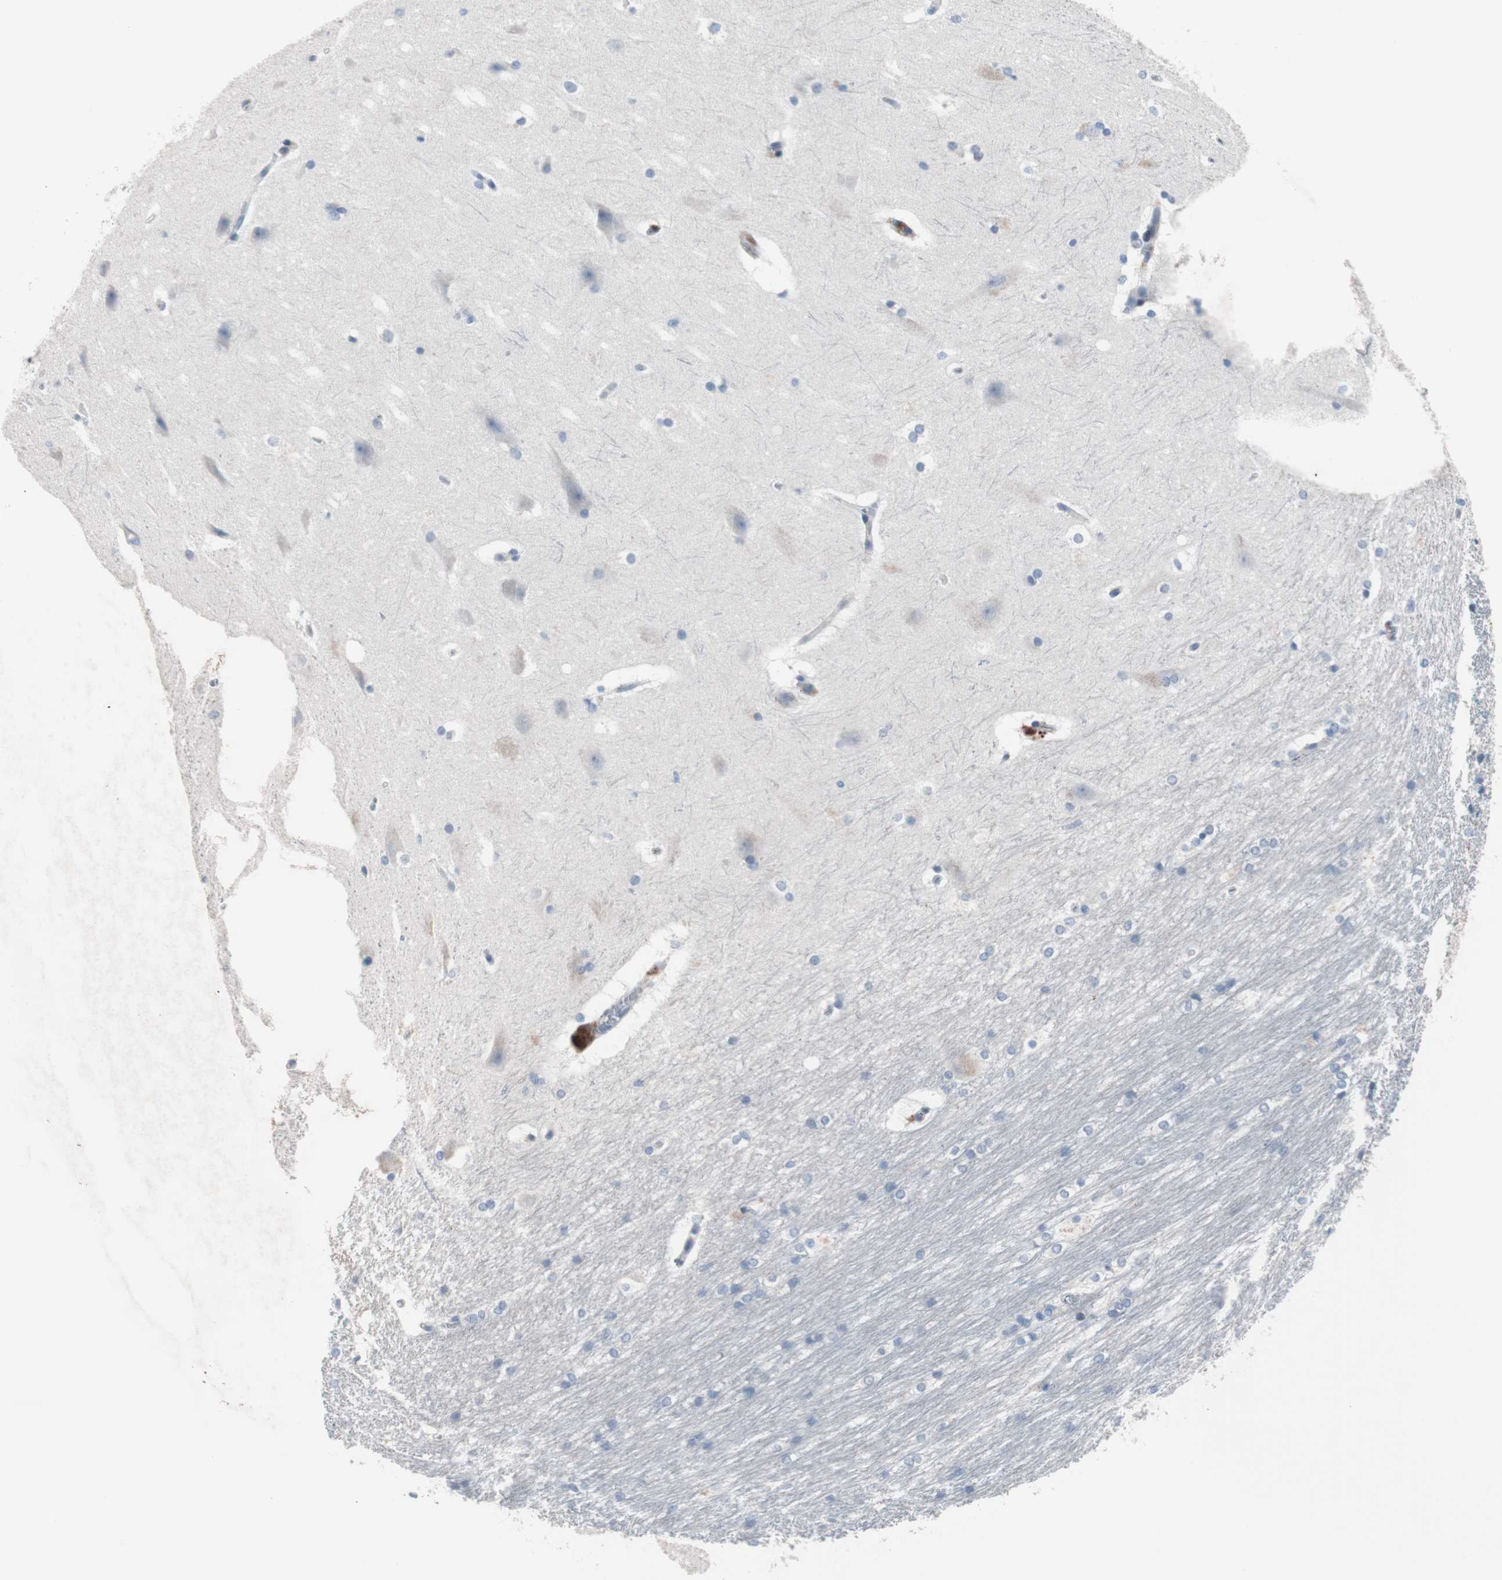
{"staining": {"intensity": "negative", "quantity": "none", "location": "none"}, "tissue": "hippocampus", "cell_type": "Glial cells", "image_type": "normal", "snomed": [{"axis": "morphology", "description": "Normal tissue, NOS"}, {"axis": "topography", "description": "Hippocampus"}], "caption": "Benign hippocampus was stained to show a protein in brown. There is no significant positivity in glial cells. (DAB (3,3'-diaminobenzidine) immunohistochemistry (IHC) with hematoxylin counter stain).", "gene": "ULBP1", "patient": {"sex": "female", "age": 19}}